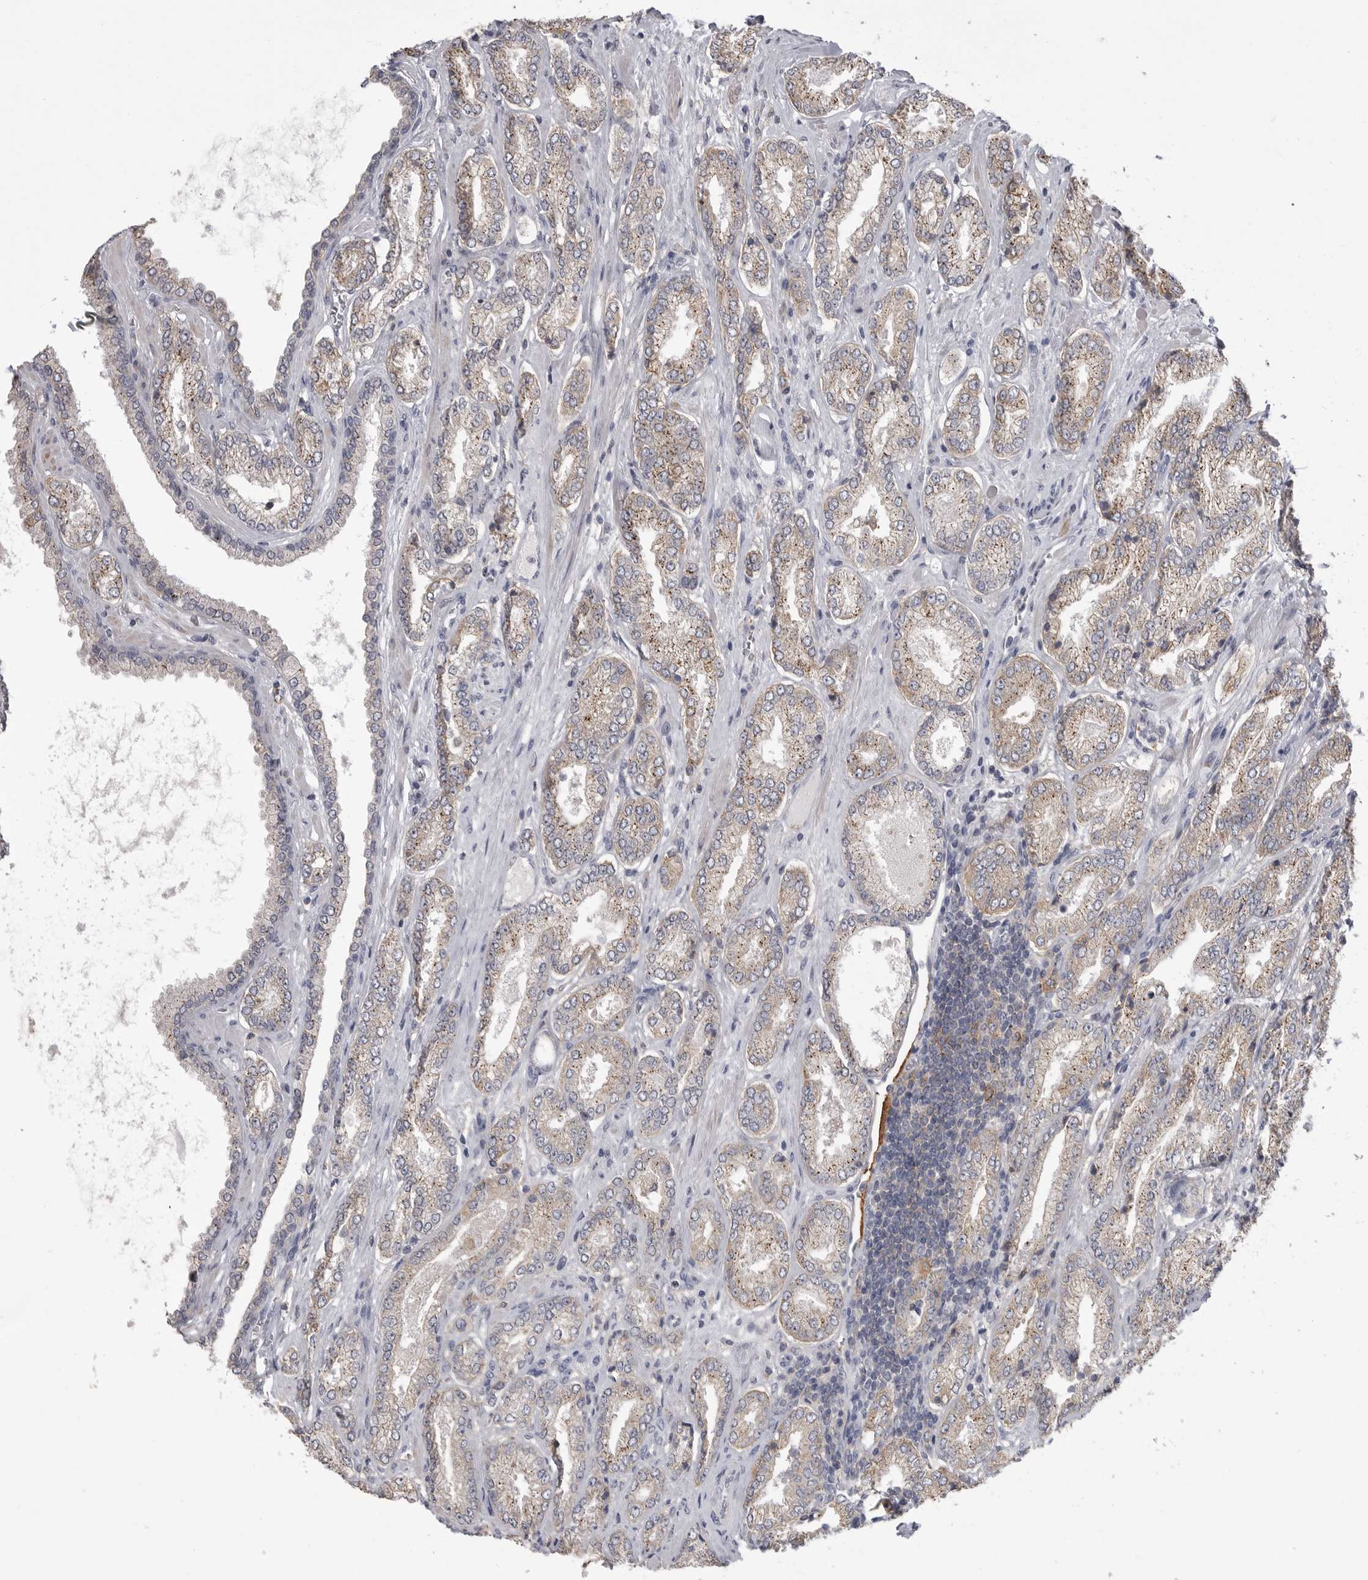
{"staining": {"intensity": "moderate", "quantity": ">75%", "location": "cytoplasmic/membranous"}, "tissue": "prostate cancer", "cell_type": "Tumor cells", "image_type": "cancer", "snomed": [{"axis": "morphology", "description": "Adenocarcinoma, Low grade"}, {"axis": "topography", "description": "Prostate"}], "caption": "Human prostate adenocarcinoma (low-grade) stained with a protein marker demonstrates moderate staining in tumor cells.", "gene": "CMTM6", "patient": {"sex": "male", "age": 62}}